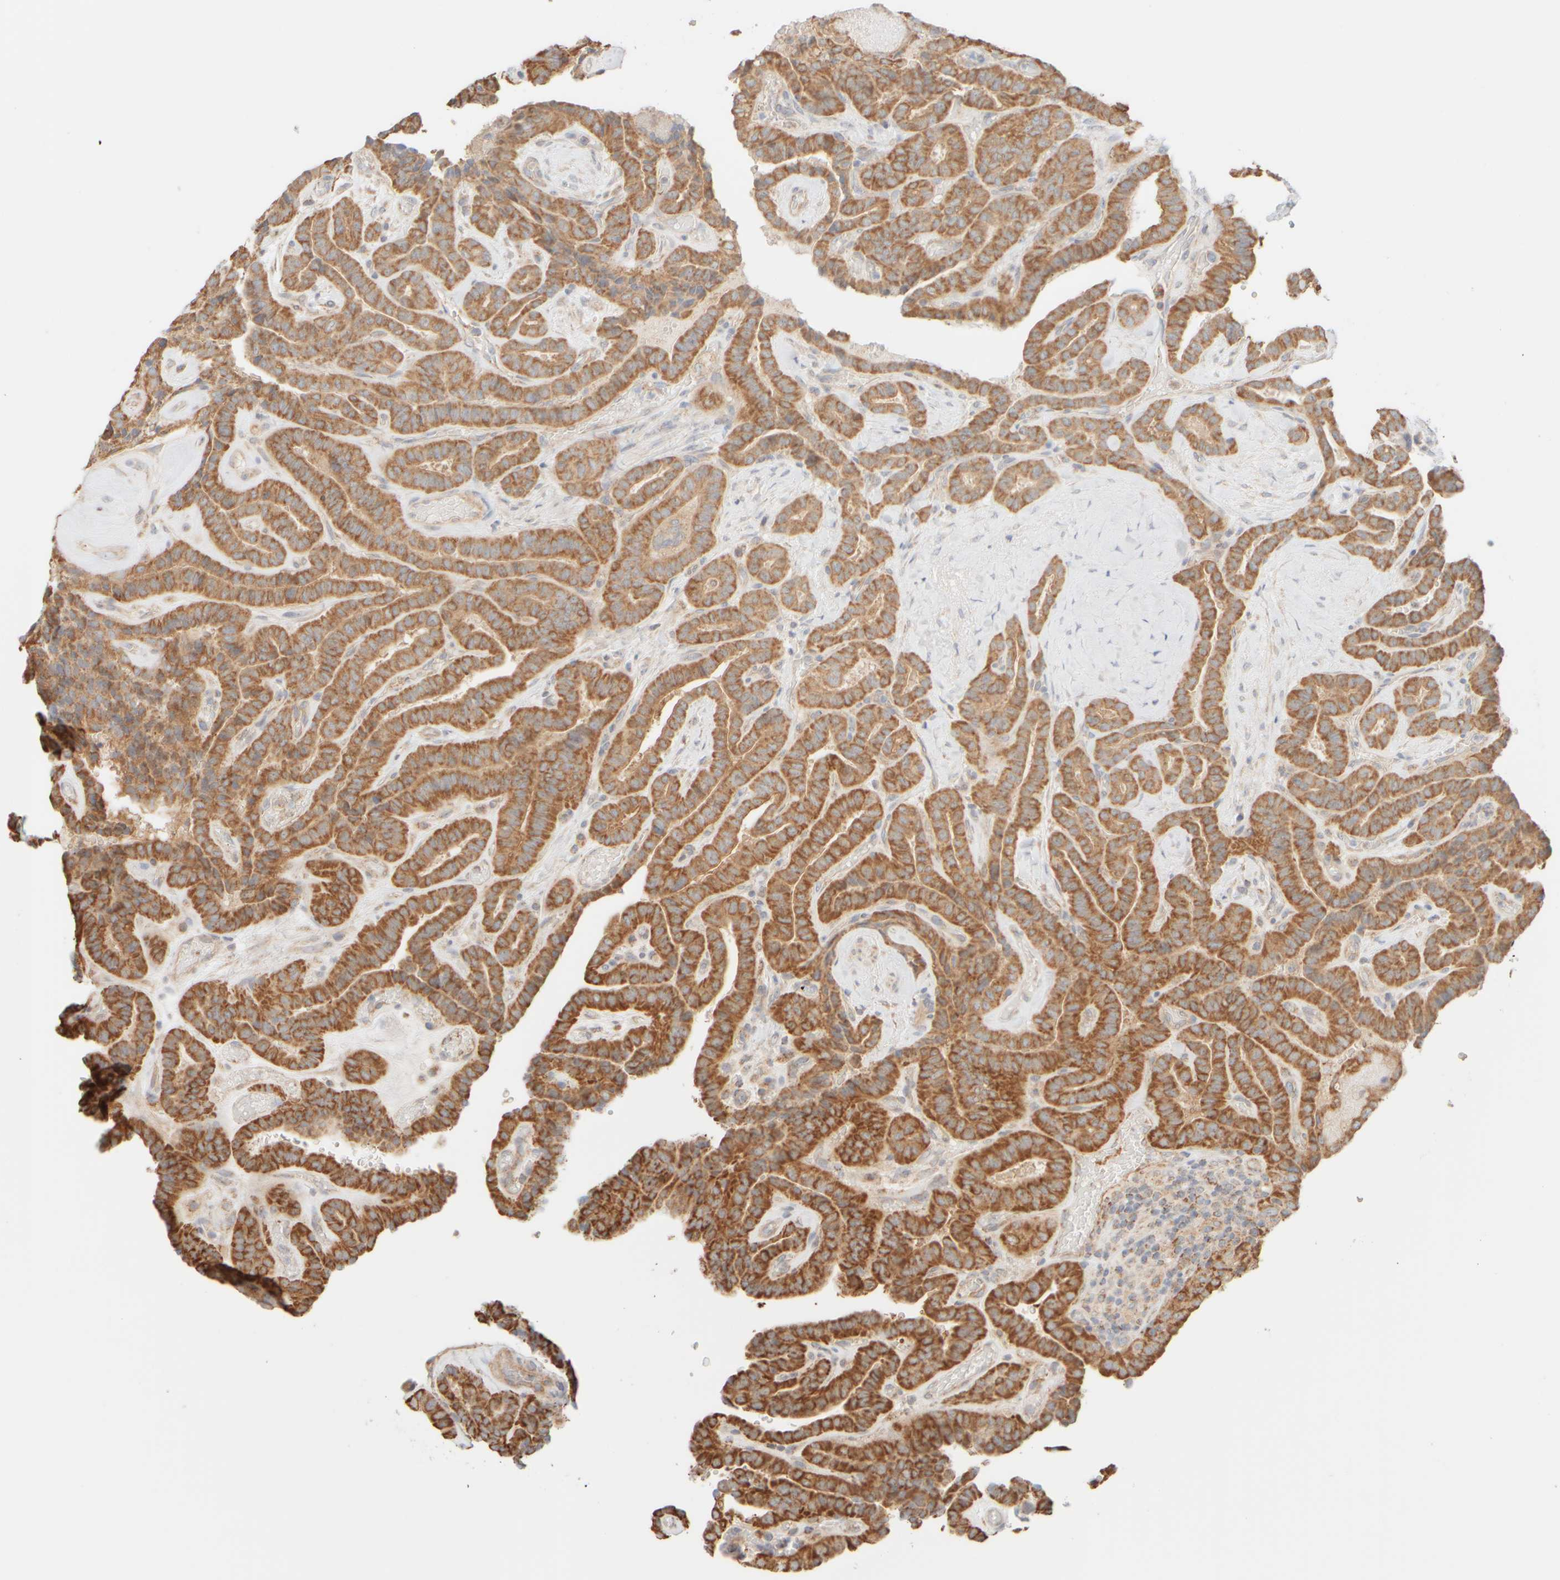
{"staining": {"intensity": "strong", "quantity": ">75%", "location": "cytoplasmic/membranous"}, "tissue": "thyroid cancer", "cell_type": "Tumor cells", "image_type": "cancer", "snomed": [{"axis": "morphology", "description": "Papillary adenocarcinoma, NOS"}, {"axis": "topography", "description": "Thyroid gland"}], "caption": "Protein expression analysis of human thyroid cancer reveals strong cytoplasmic/membranous staining in about >75% of tumor cells. The protein of interest is shown in brown color, while the nuclei are stained blue.", "gene": "APBB2", "patient": {"sex": "male", "age": 77}}